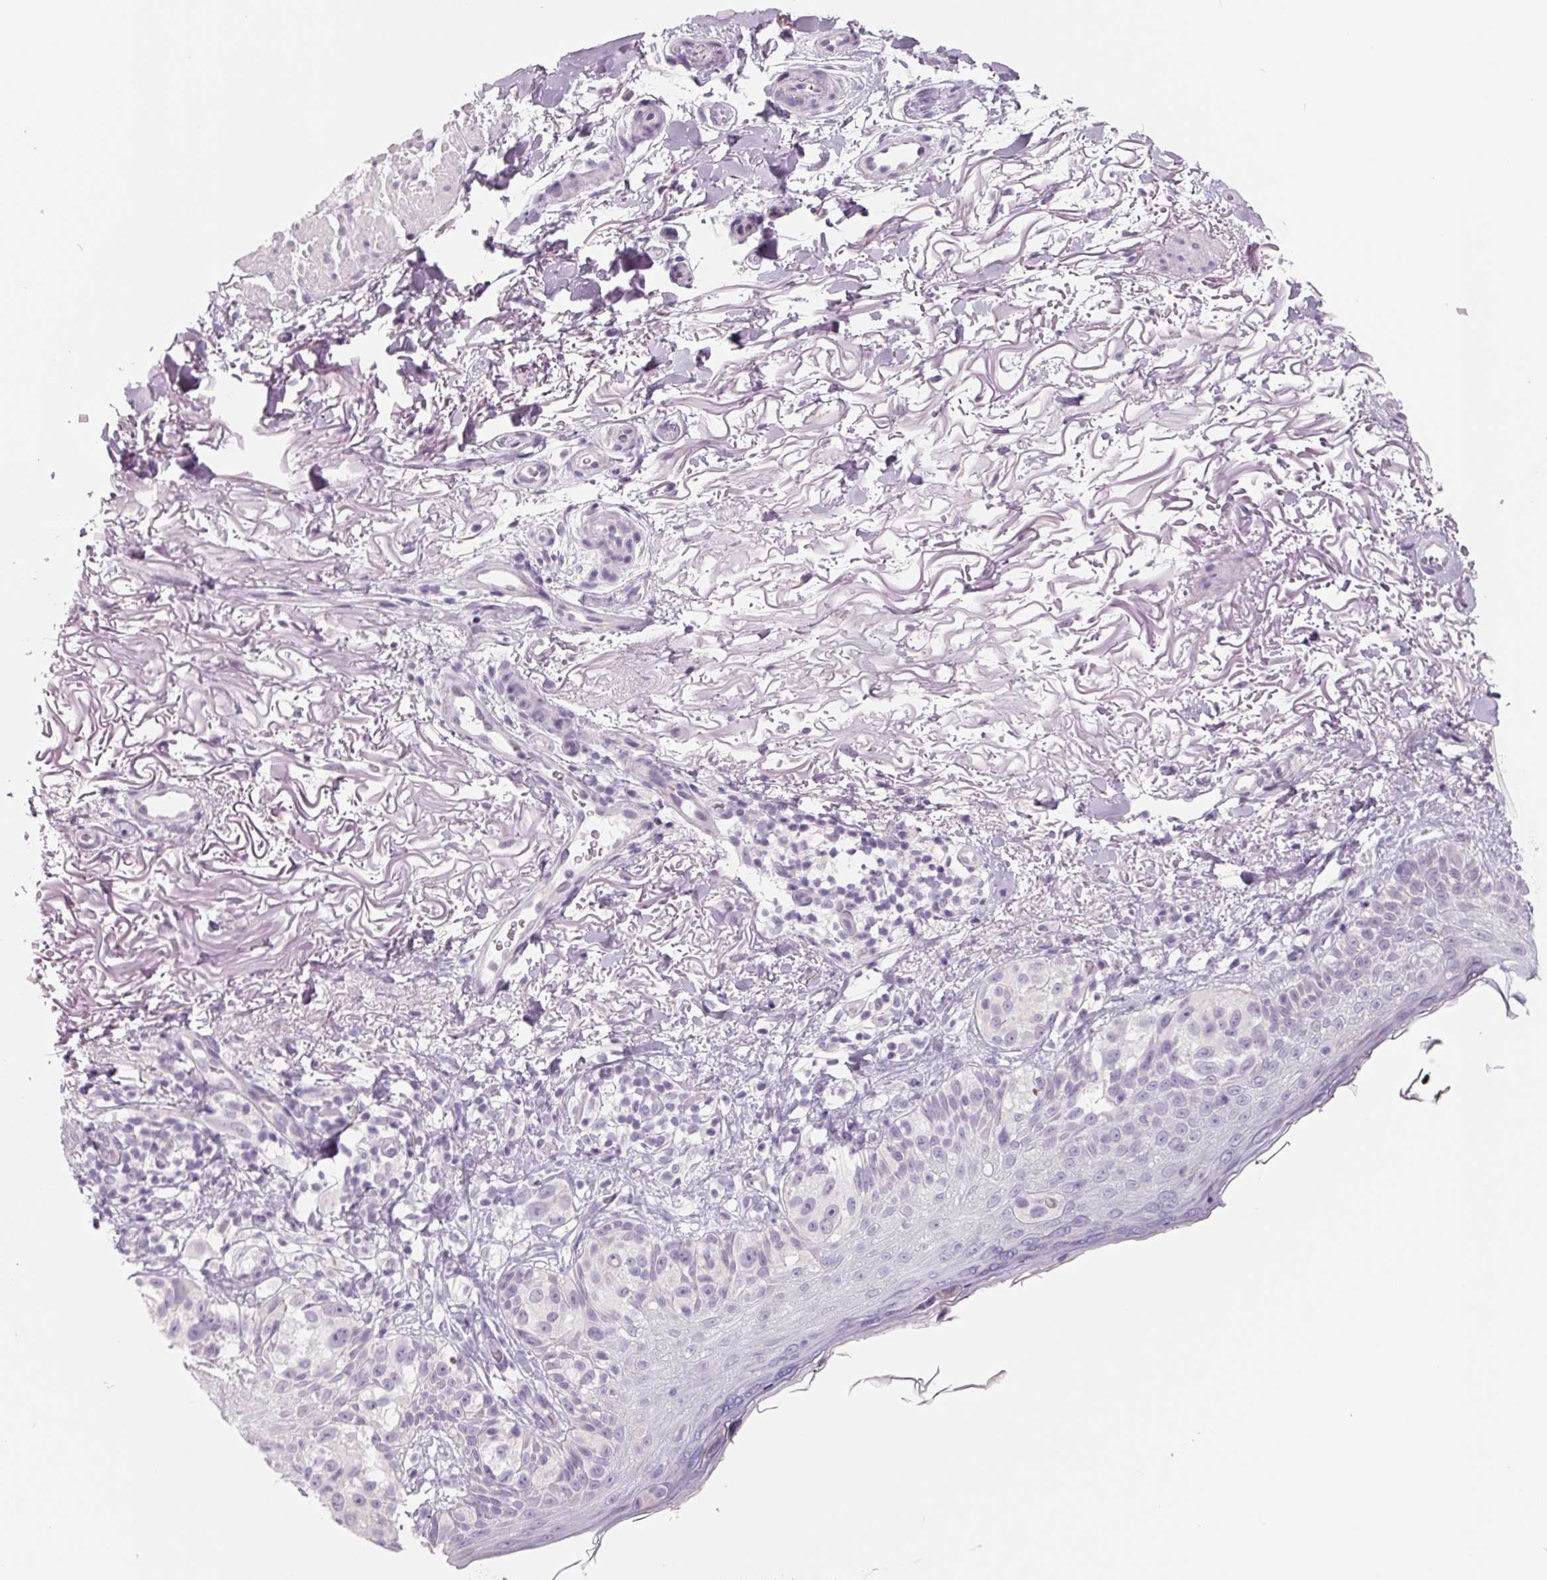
{"staining": {"intensity": "negative", "quantity": "none", "location": "none"}, "tissue": "melanoma", "cell_type": "Tumor cells", "image_type": "cancer", "snomed": [{"axis": "morphology", "description": "Malignant melanoma, NOS"}, {"axis": "topography", "description": "Skin"}], "caption": "A photomicrograph of human malignant melanoma is negative for staining in tumor cells.", "gene": "FTCD", "patient": {"sex": "female", "age": 86}}